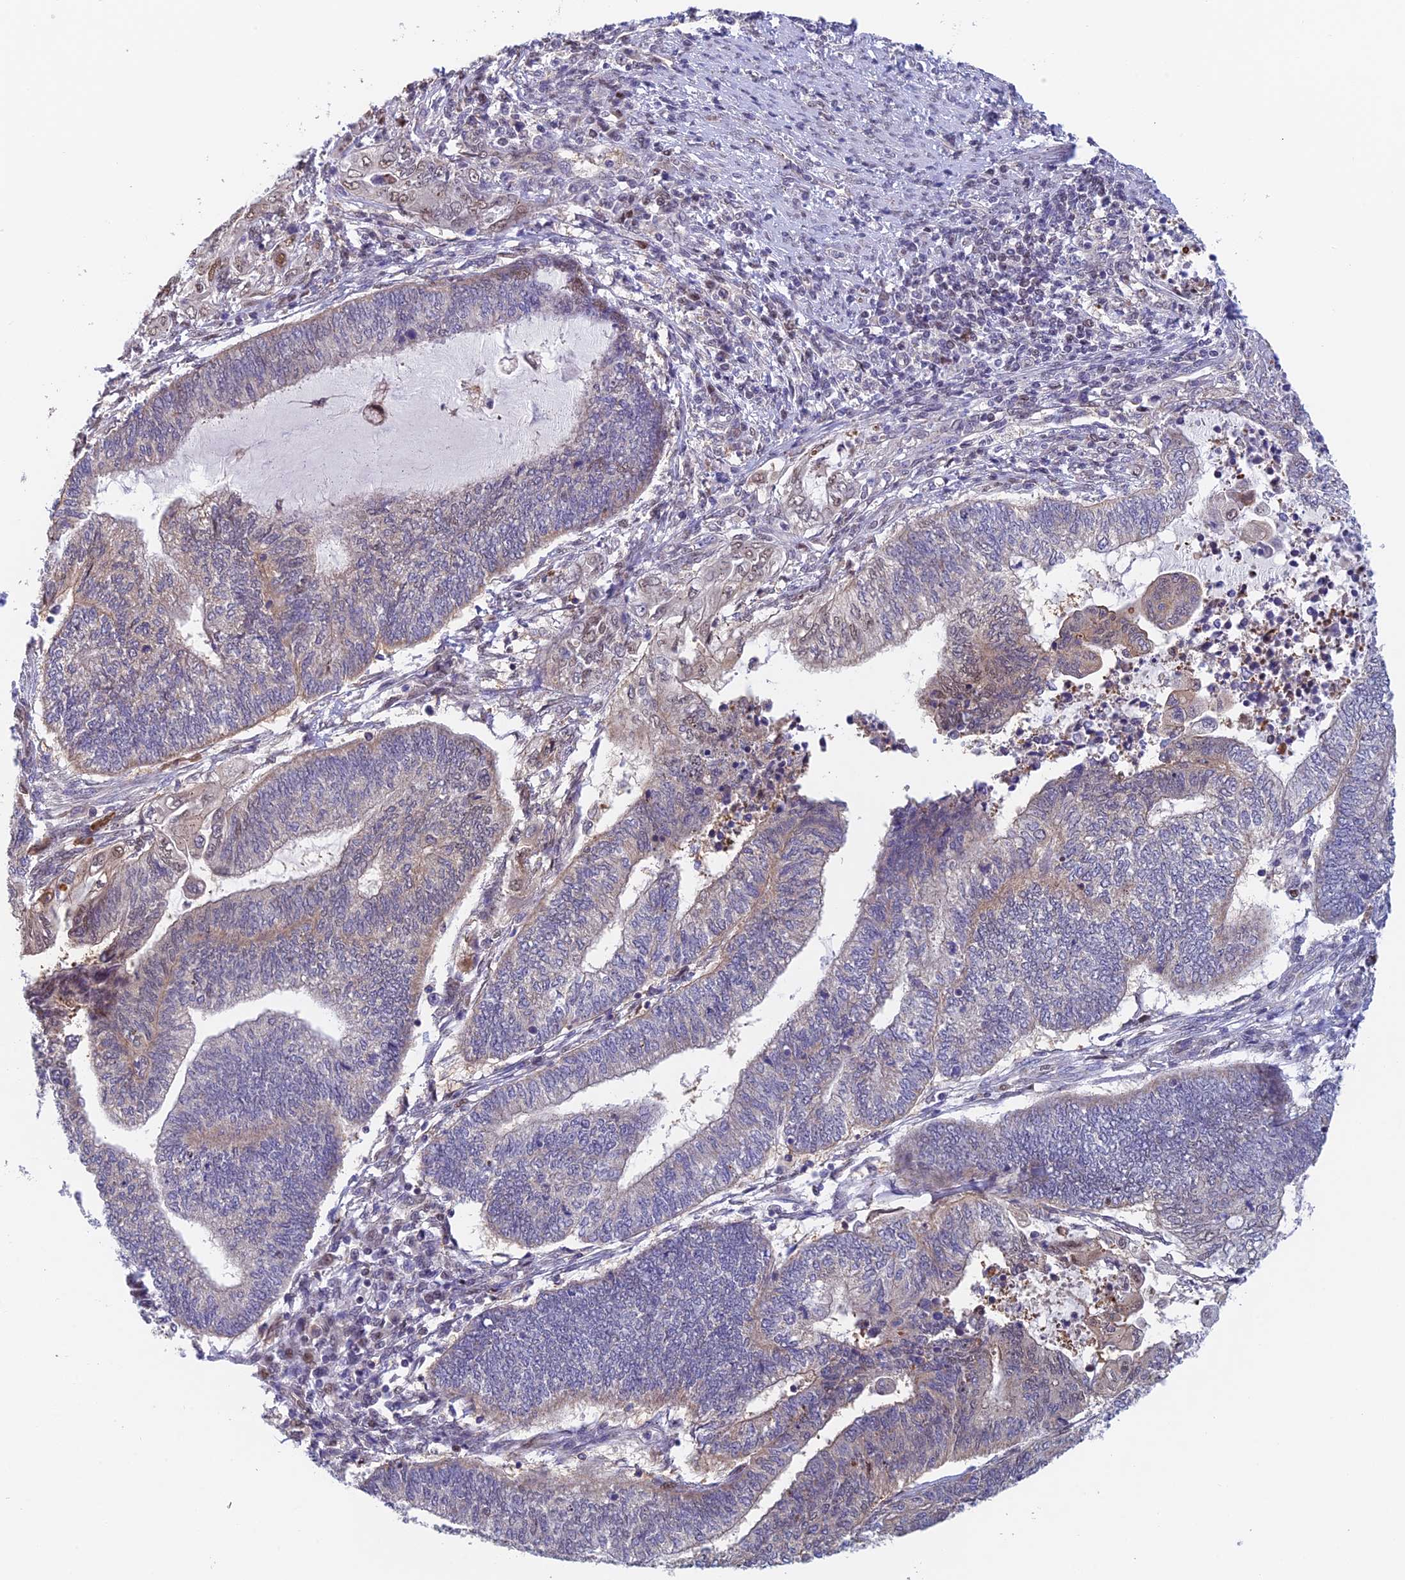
{"staining": {"intensity": "negative", "quantity": "none", "location": "none"}, "tissue": "endometrial cancer", "cell_type": "Tumor cells", "image_type": "cancer", "snomed": [{"axis": "morphology", "description": "Adenocarcinoma, NOS"}, {"axis": "topography", "description": "Uterus"}, {"axis": "topography", "description": "Endometrium"}], "caption": "A photomicrograph of human endometrial cancer (adenocarcinoma) is negative for staining in tumor cells. Brightfield microscopy of IHC stained with DAB (brown) and hematoxylin (blue), captured at high magnification.", "gene": "MRPL17", "patient": {"sex": "female", "age": 70}}